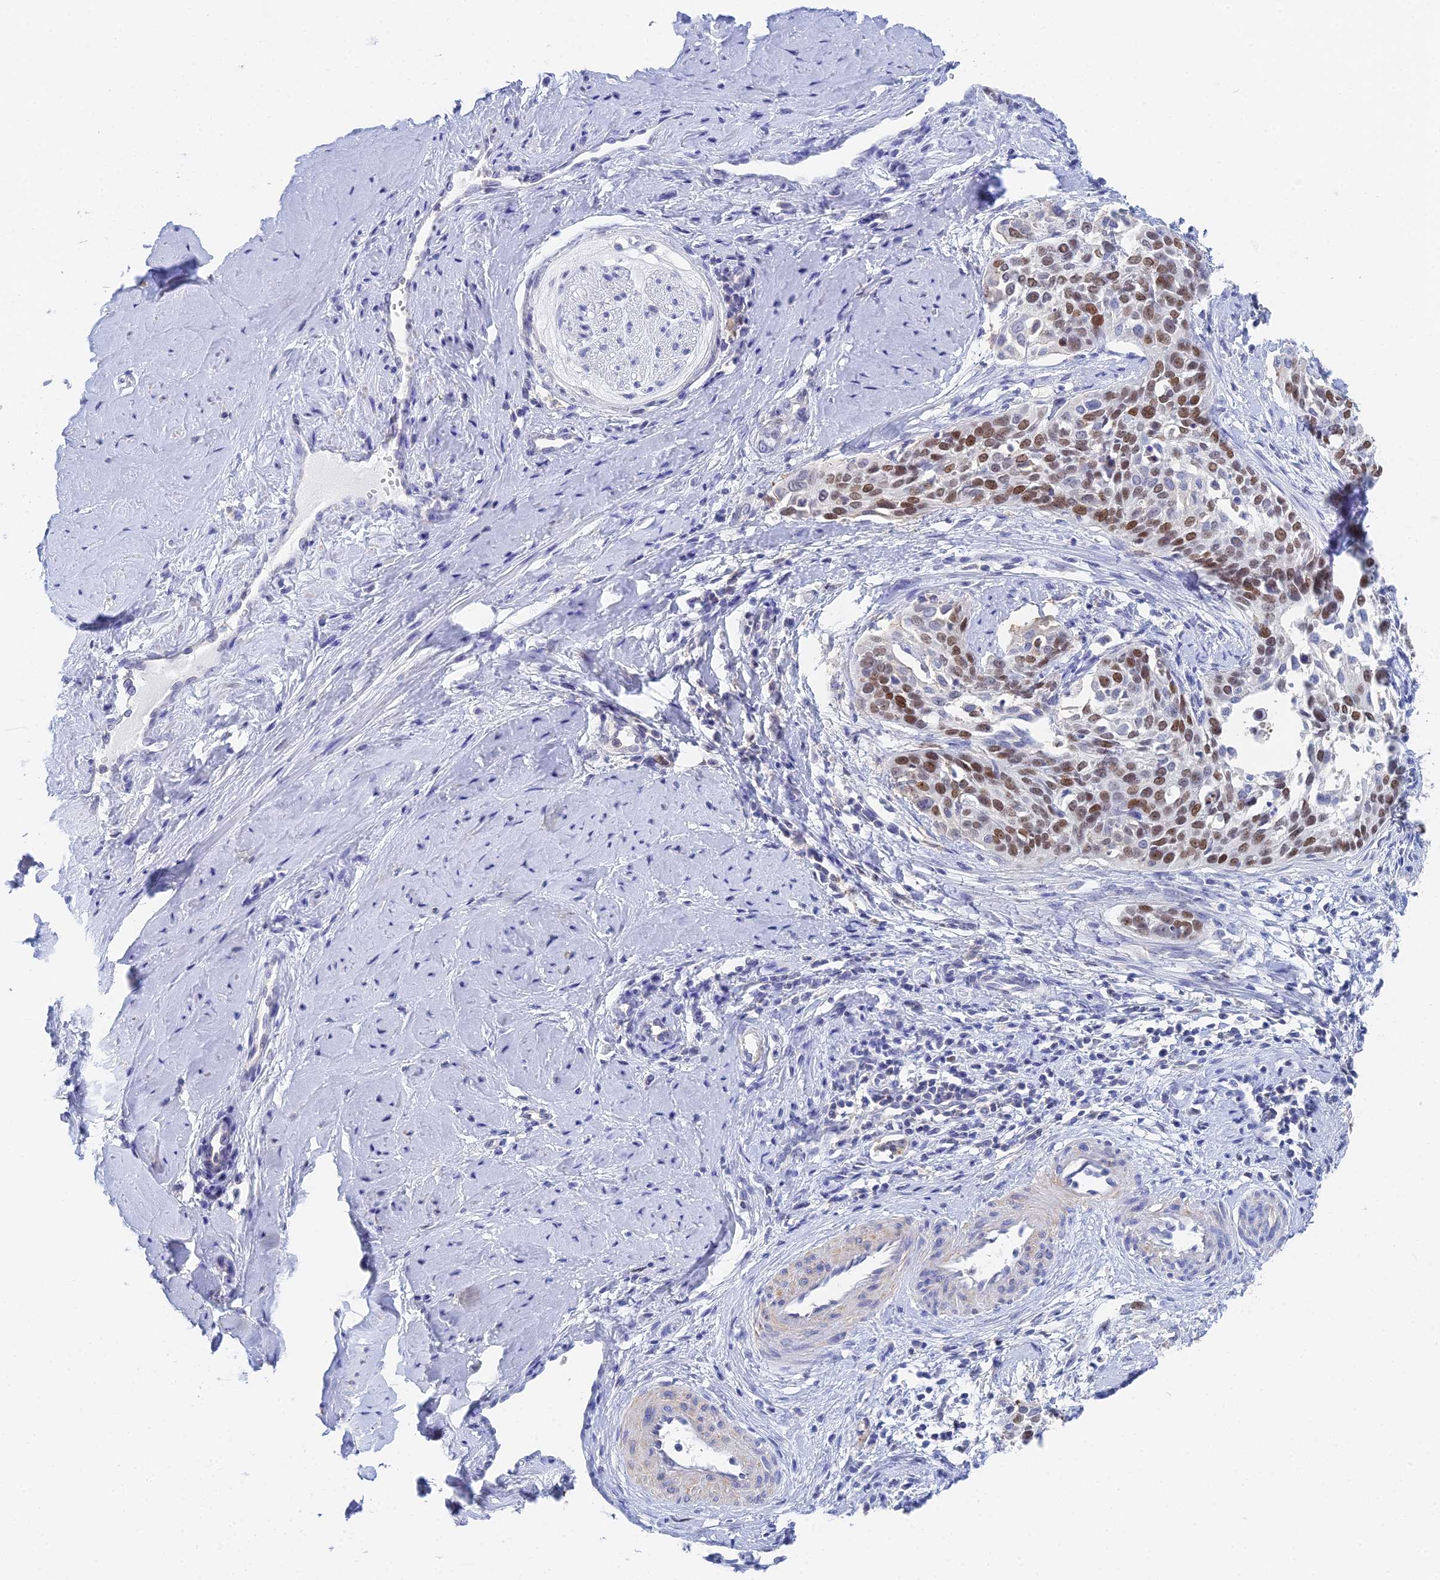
{"staining": {"intensity": "moderate", "quantity": "25%-75%", "location": "nuclear"}, "tissue": "cervical cancer", "cell_type": "Tumor cells", "image_type": "cancer", "snomed": [{"axis": "morphology", "description": "Squamous cell carcinoma, NOS"}, {"axis": "topography", "description": "Cervix"}], "caption": "The image displays a brown stain indicating the presence of a protein in the nuclear of tumor cells in cervical squamous cell carcinoma.", "gene": "MCM2", "patient": {"sex": "female", "age": 44}}